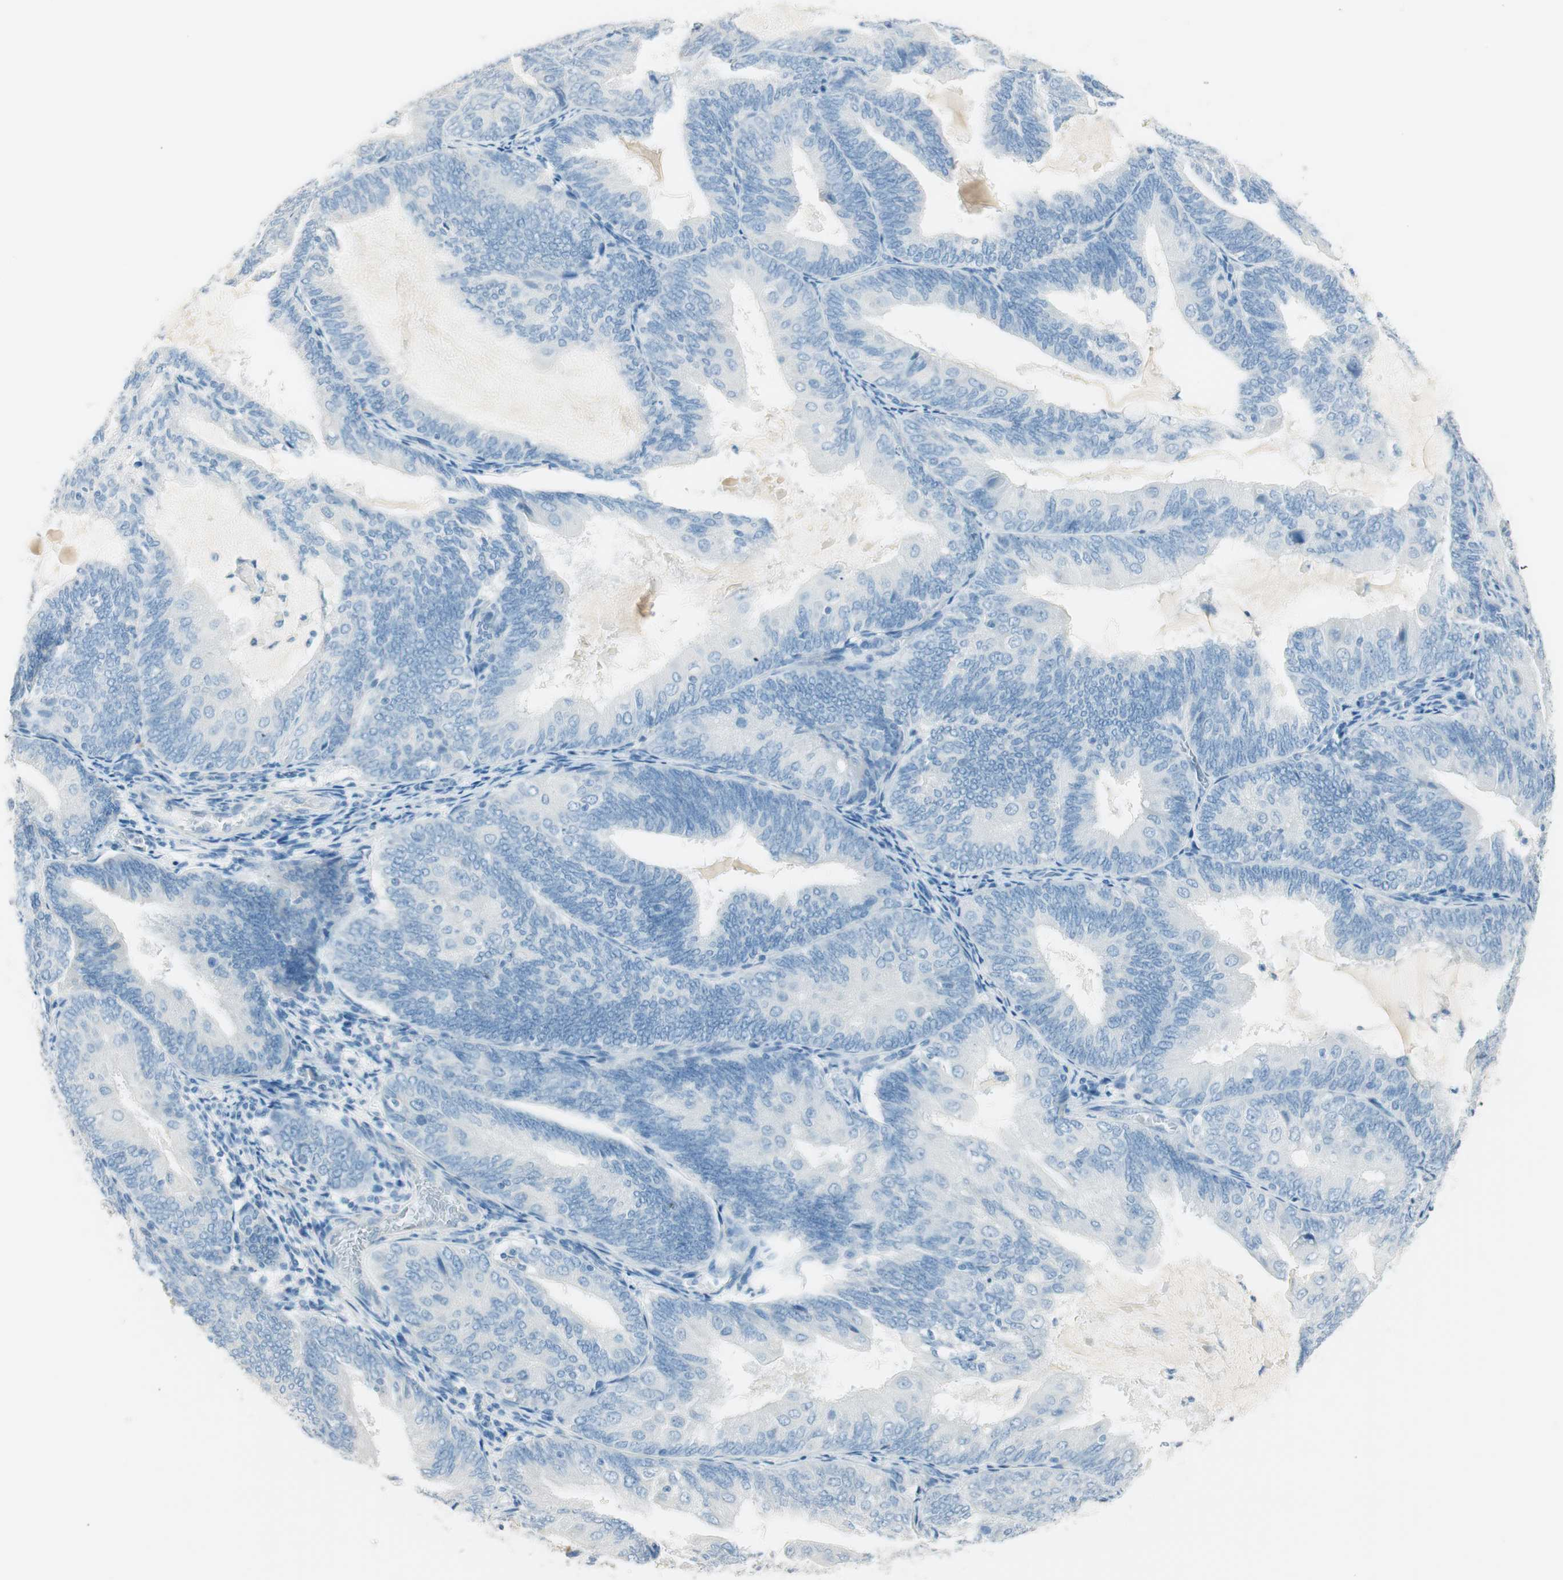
{"staining": {"intensity": "negative", "quantity": "none", "location": "none"}, "tissue": "endometrial cancer", "cell_type": "Tumor cells", "image_type": "cancer", "snomed": [{"axis": "morphology", "description": "Adenocarcinoma, NOS"}, {"axis": "topography", "description": "Endometrium"}], "caption": "Tumor cells show no significant positivity in endometrial cancer.", "gene": "HPGD", "patient": {"sex": "female", "age": 81}}